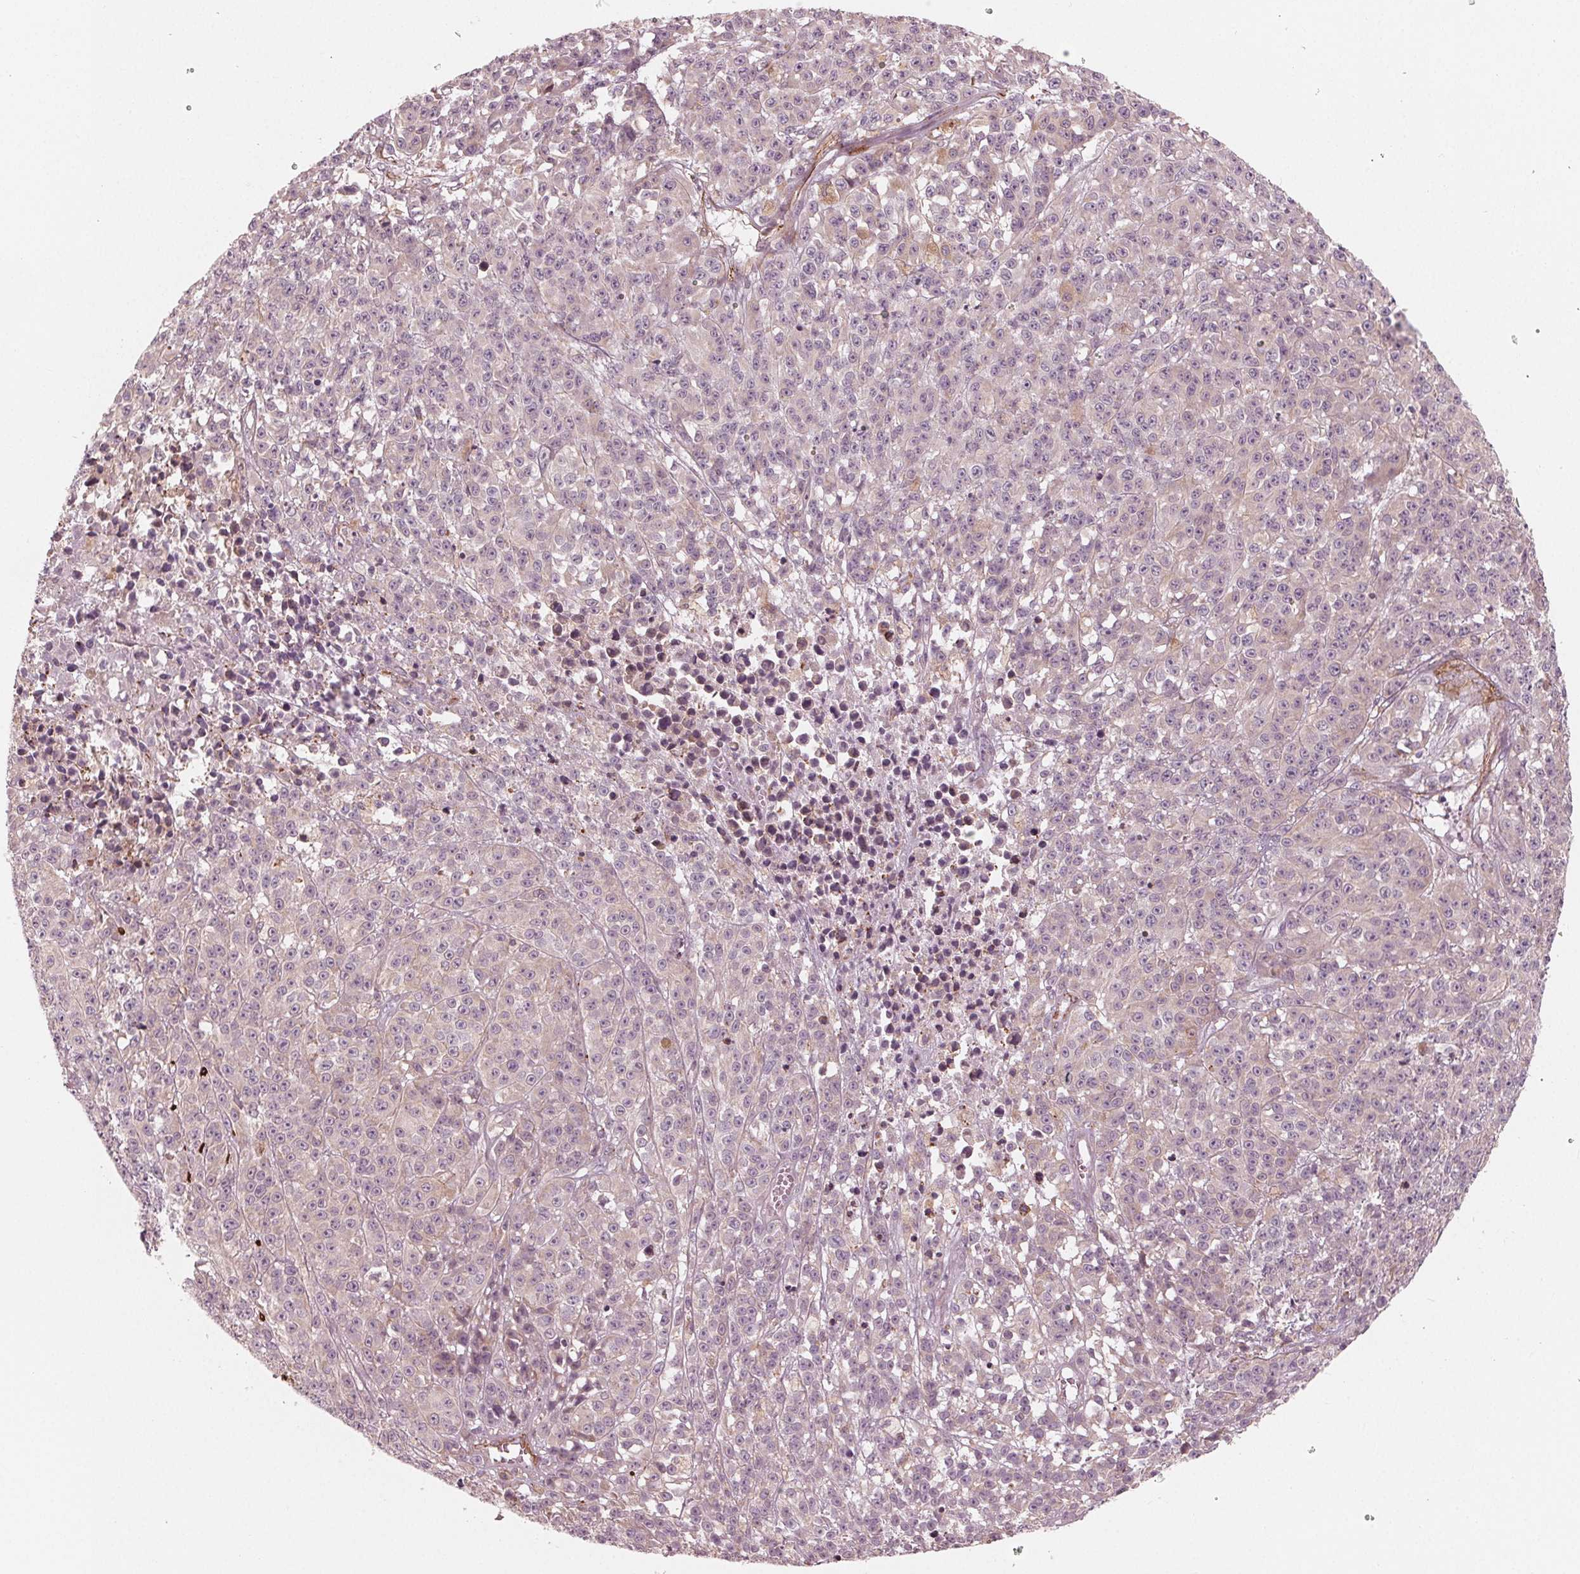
{"staining": {"intensity": "negative", "quantity": "none", "location": "none"}, "tissue": "melanoma", "cell_type": "Tumor cells", "image_type": "cancer", "snomed": [{"axis": "morphology", "description": "Malignant melanoma, NOS"}, {"axis": "topography", "description": "Skin"}], "caption": "This image is of malignant melanoma stained with immunohistochemistry (IHC) to label a protein in brown with the nuclei are counter-stained blue. There is no expression in tumor cells.", "gene": "MIER3", "patient": {"sex": "female", "age": 58}}